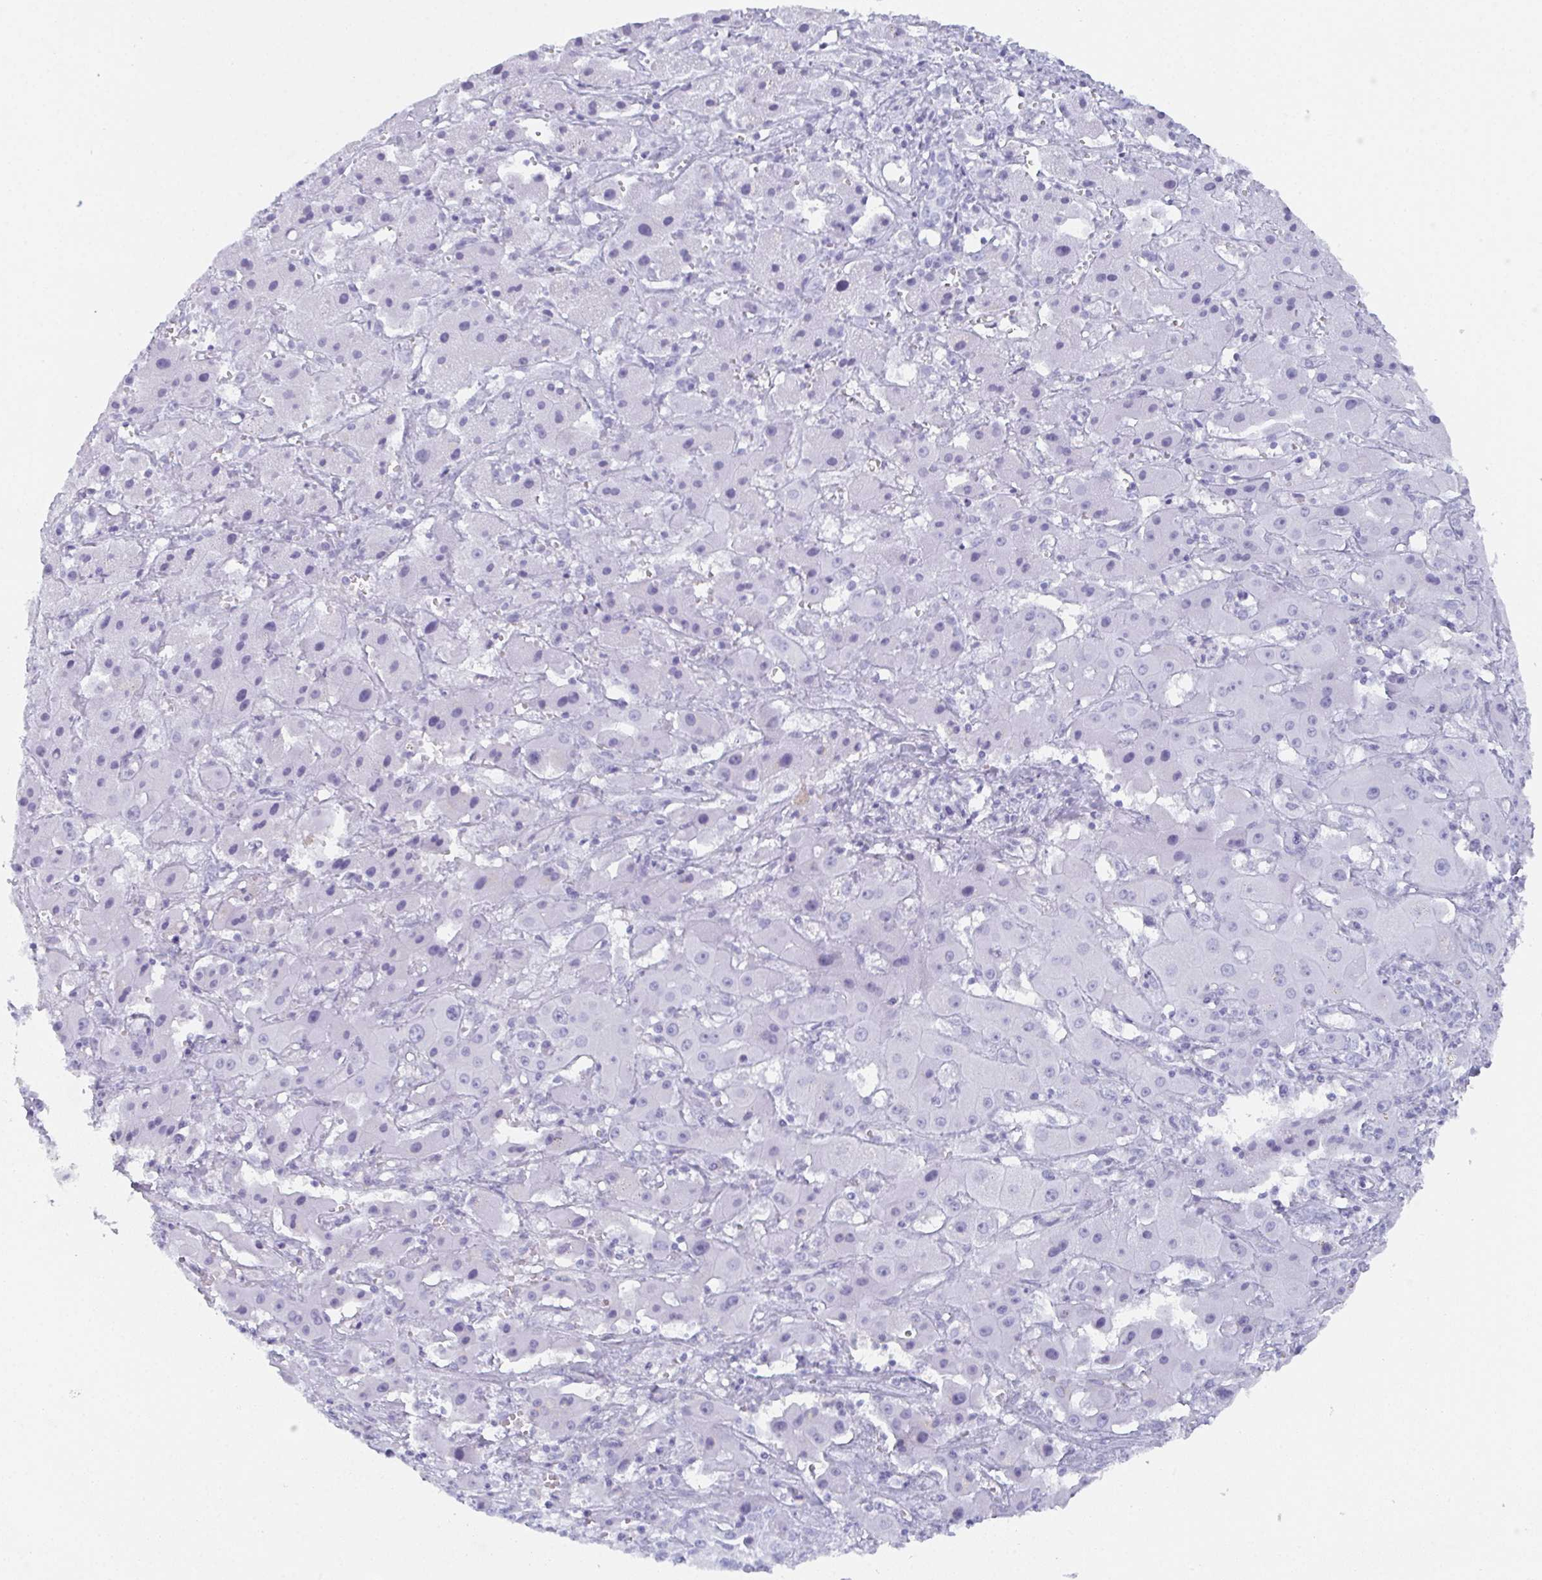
{"staining": {"intensity": "negative", "quantity": "none", "location": "none"}, "tissue": "liver cancer", "cell_type": "Tumor cells", "image_type": "cancer", "snomed": [{"axis": "morphology", "description": "Cholangiocarcinoma"}, {"axis": "topography", "description": "Liver"}], "caption": "DAB (3,3'-diaminobenzidine) immunohistochemical staining of liver cholangiocarcinoma exhibits no significant staining in tumor cells. (Immunohistochemistry (ihc), brightfield microscopy, high magnification).", "gene": "PYCR3", "patient": {"sex": "female", "age": 61}}